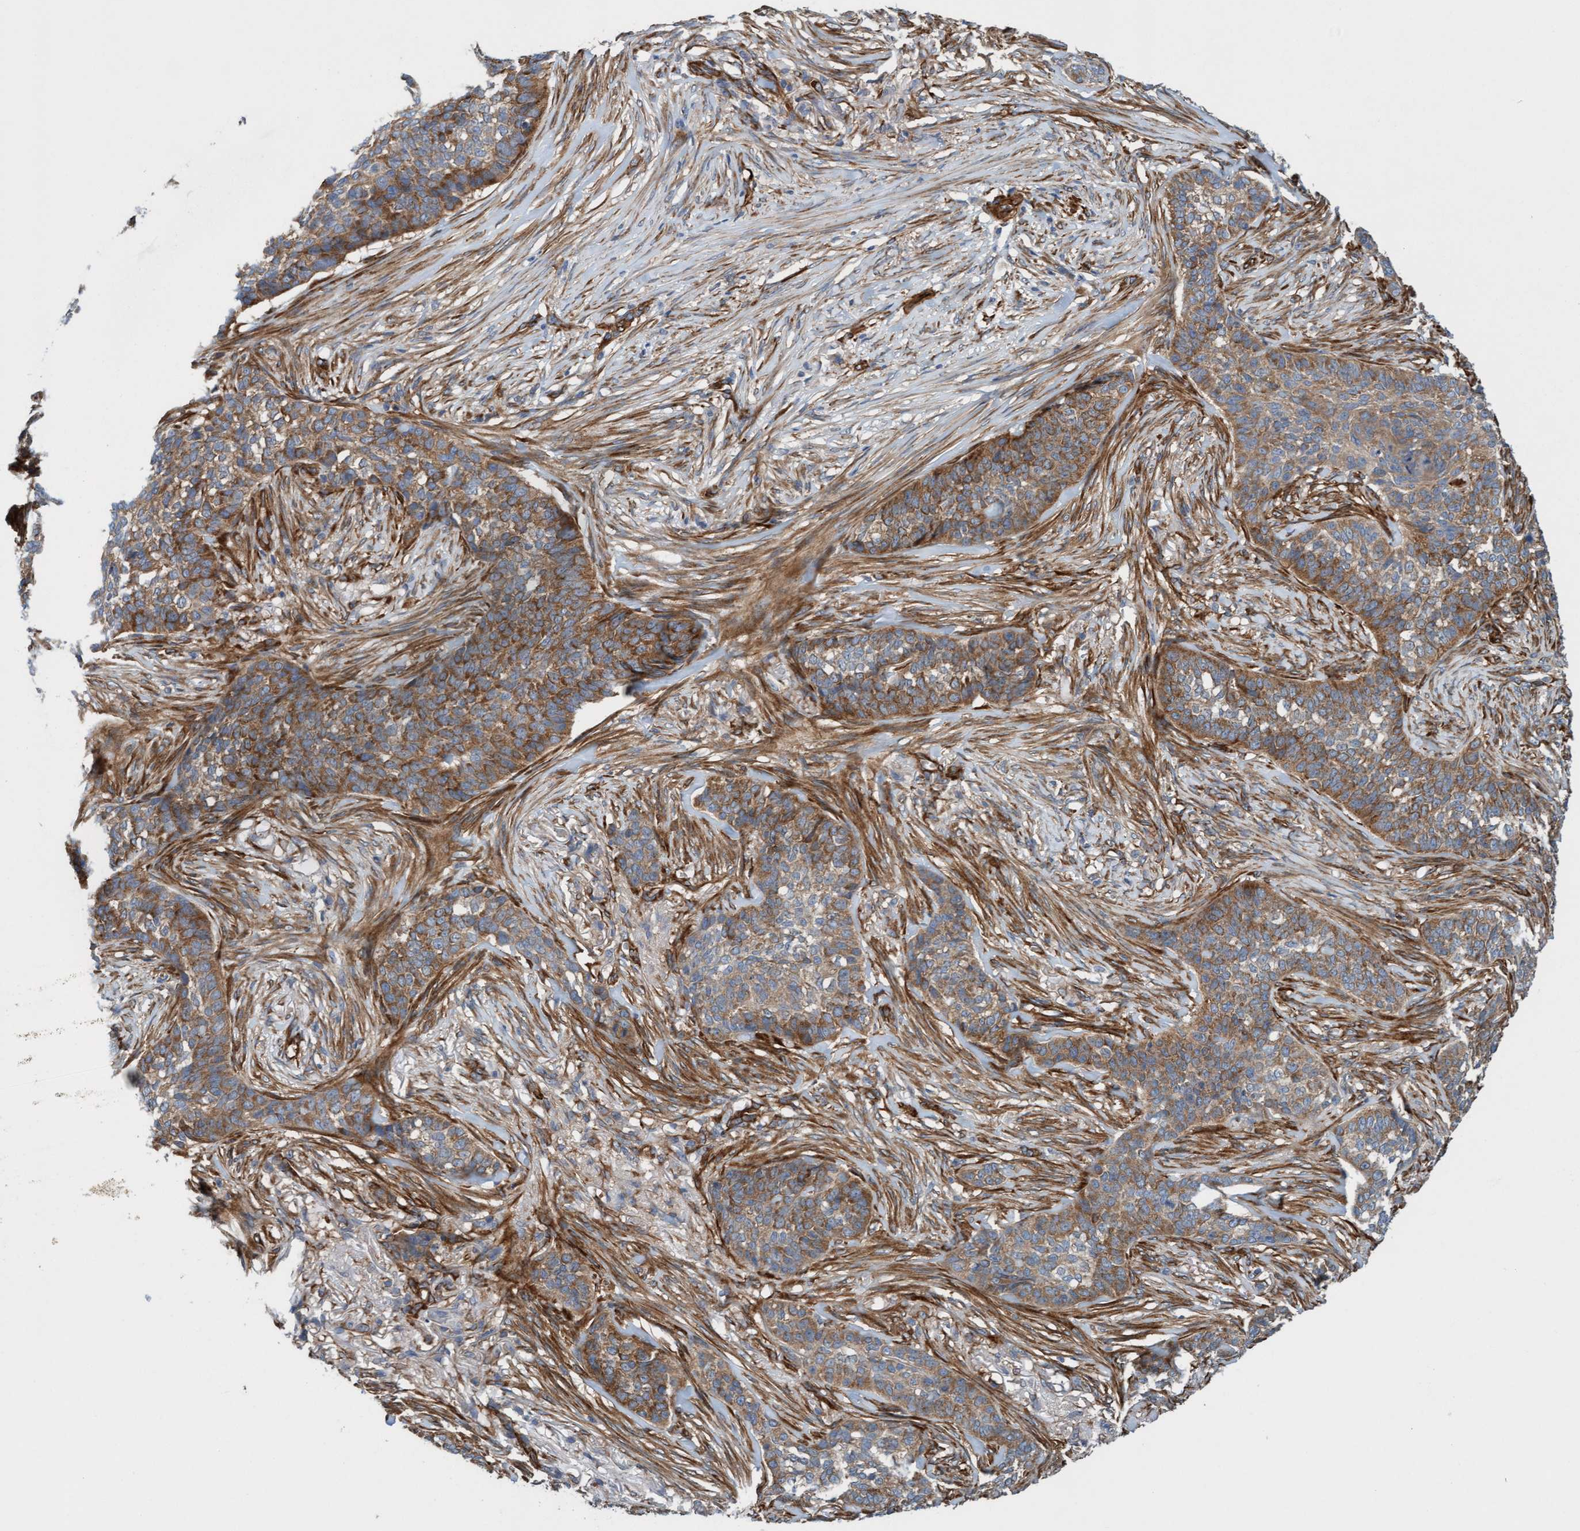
{"staining": {"intensity": "moderate", "quantity": ">75%", "location": "cytoplasmic/membranous"}, "tissue": "skin cancer", "cell_type": "Tumor cells", "image_type": "cancer", "snomed": [{"axis": "morphology", "description": "Basal cell carcinoma"}, {"axis": "topography", "description": "Skin"}], "caption": "Immunohistochemistry staining of skin cancer, which exhibits medium levels of moderate cytoplasmic/membranous expression in approximately >75% of tumor cells indicating moderate cytoplasmic/membranous protein expression. The staining was performed using DAB (brown) for protein detection and nuclei were counterstained in hematoxylin (blue).", "gene": "FMNL3", "patient": {"sex": "male", "age": 85}}